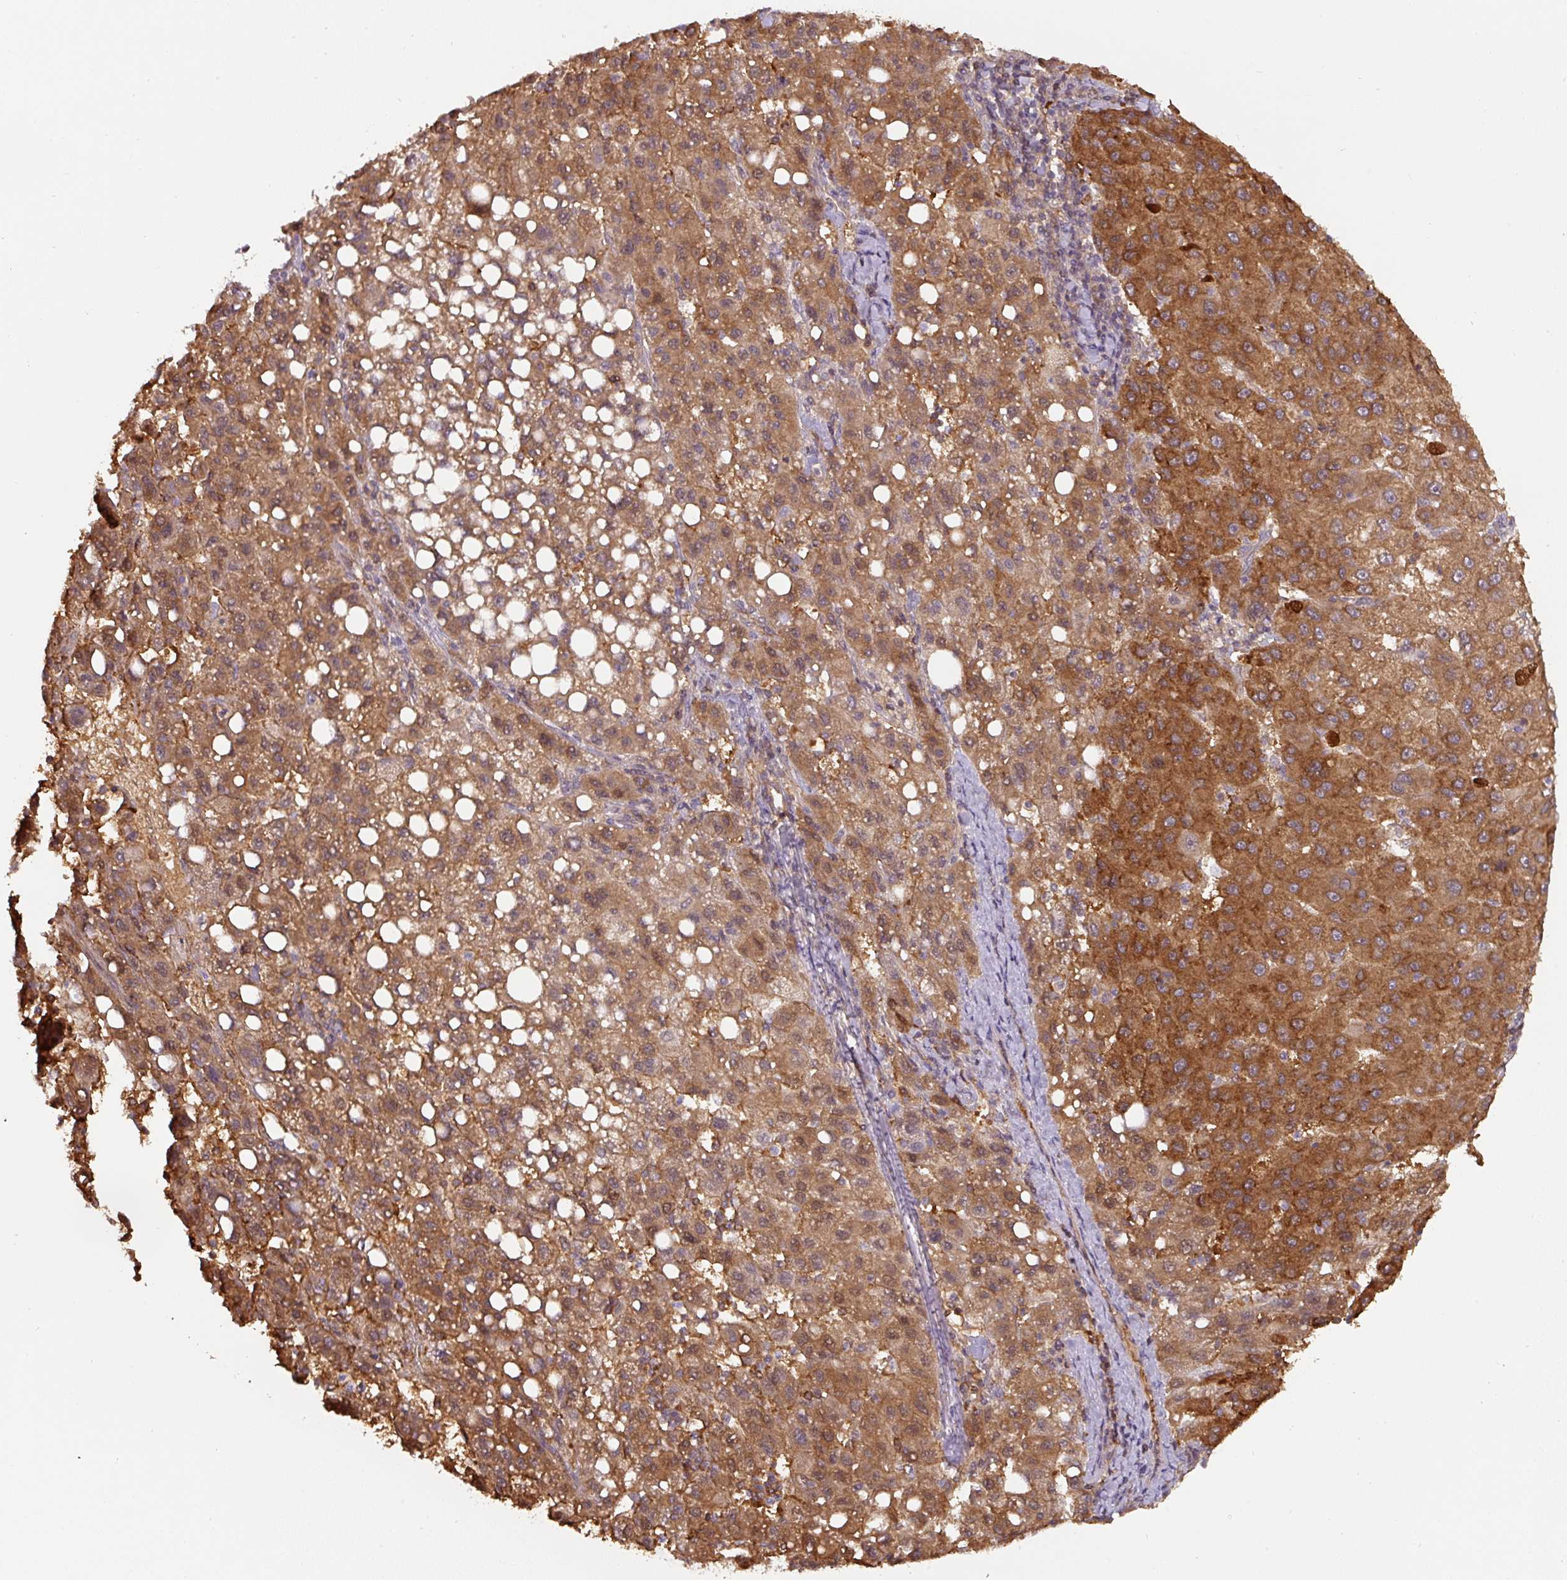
{"staining": {"intensity": "strong", "quantity": ">75%", "location": "cytoplasmic/membranous"}, "tissue": "liver cancer", "cell_type": "Tumor cells", "image_type": "cancer", "snomed": [{"axis": "morphology", "description": "Carcinoma, Hepatocellular, NOS"}, {"axis": "topography", "description": "Liver"}], "caption": "Brown immunohistochemical staining in human liver cancer displays strong cytoplasmic/membranous staining in about >75% of tumor cells. (DAB IHC with brightfield microscopy, high magnification).", "gene": "ST13", "patient": {"sex": "female", "age": 82}}